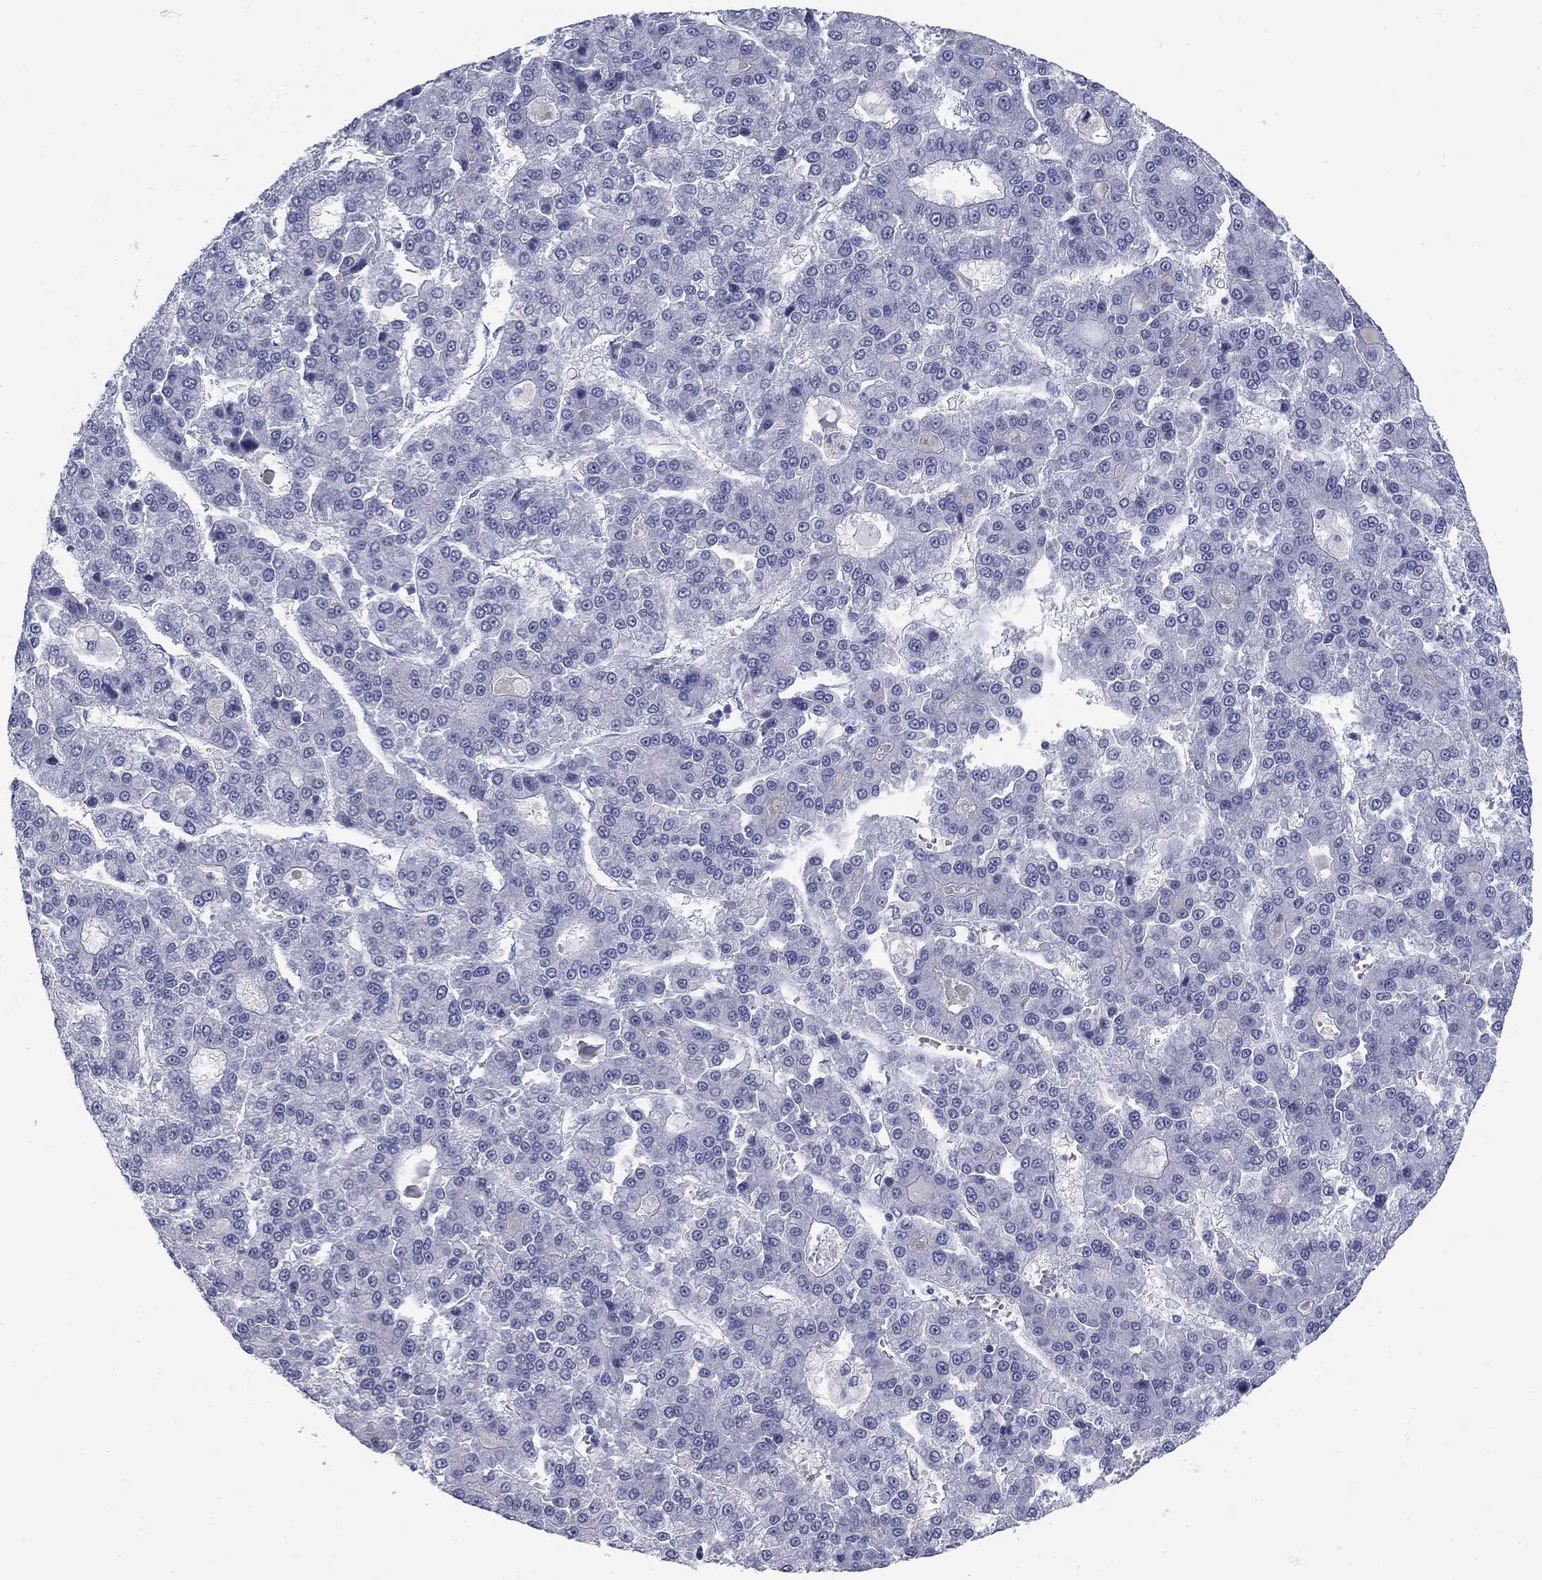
{"staining": {"intensity": "negative", "quantity": "none", "location": "none"}, "tissue": "liver cancer", "cell_type": "Tumor cells", "image_type": "cancer", "snomed": [{"axis": "morphology", "description": "Carcinoma, Hepatocellular, NOS"}, {"axis": "topography", "description": "Liver"}], "caption": "High power microscopy histopathology image of an immunohistochemistry (IHC) photomicrograph of hepatocellular carcinoma (liver), revealing no significant staining in tumor cells.", "gene": "CALB1", "patient": {"sex": "male", "age": 70}}